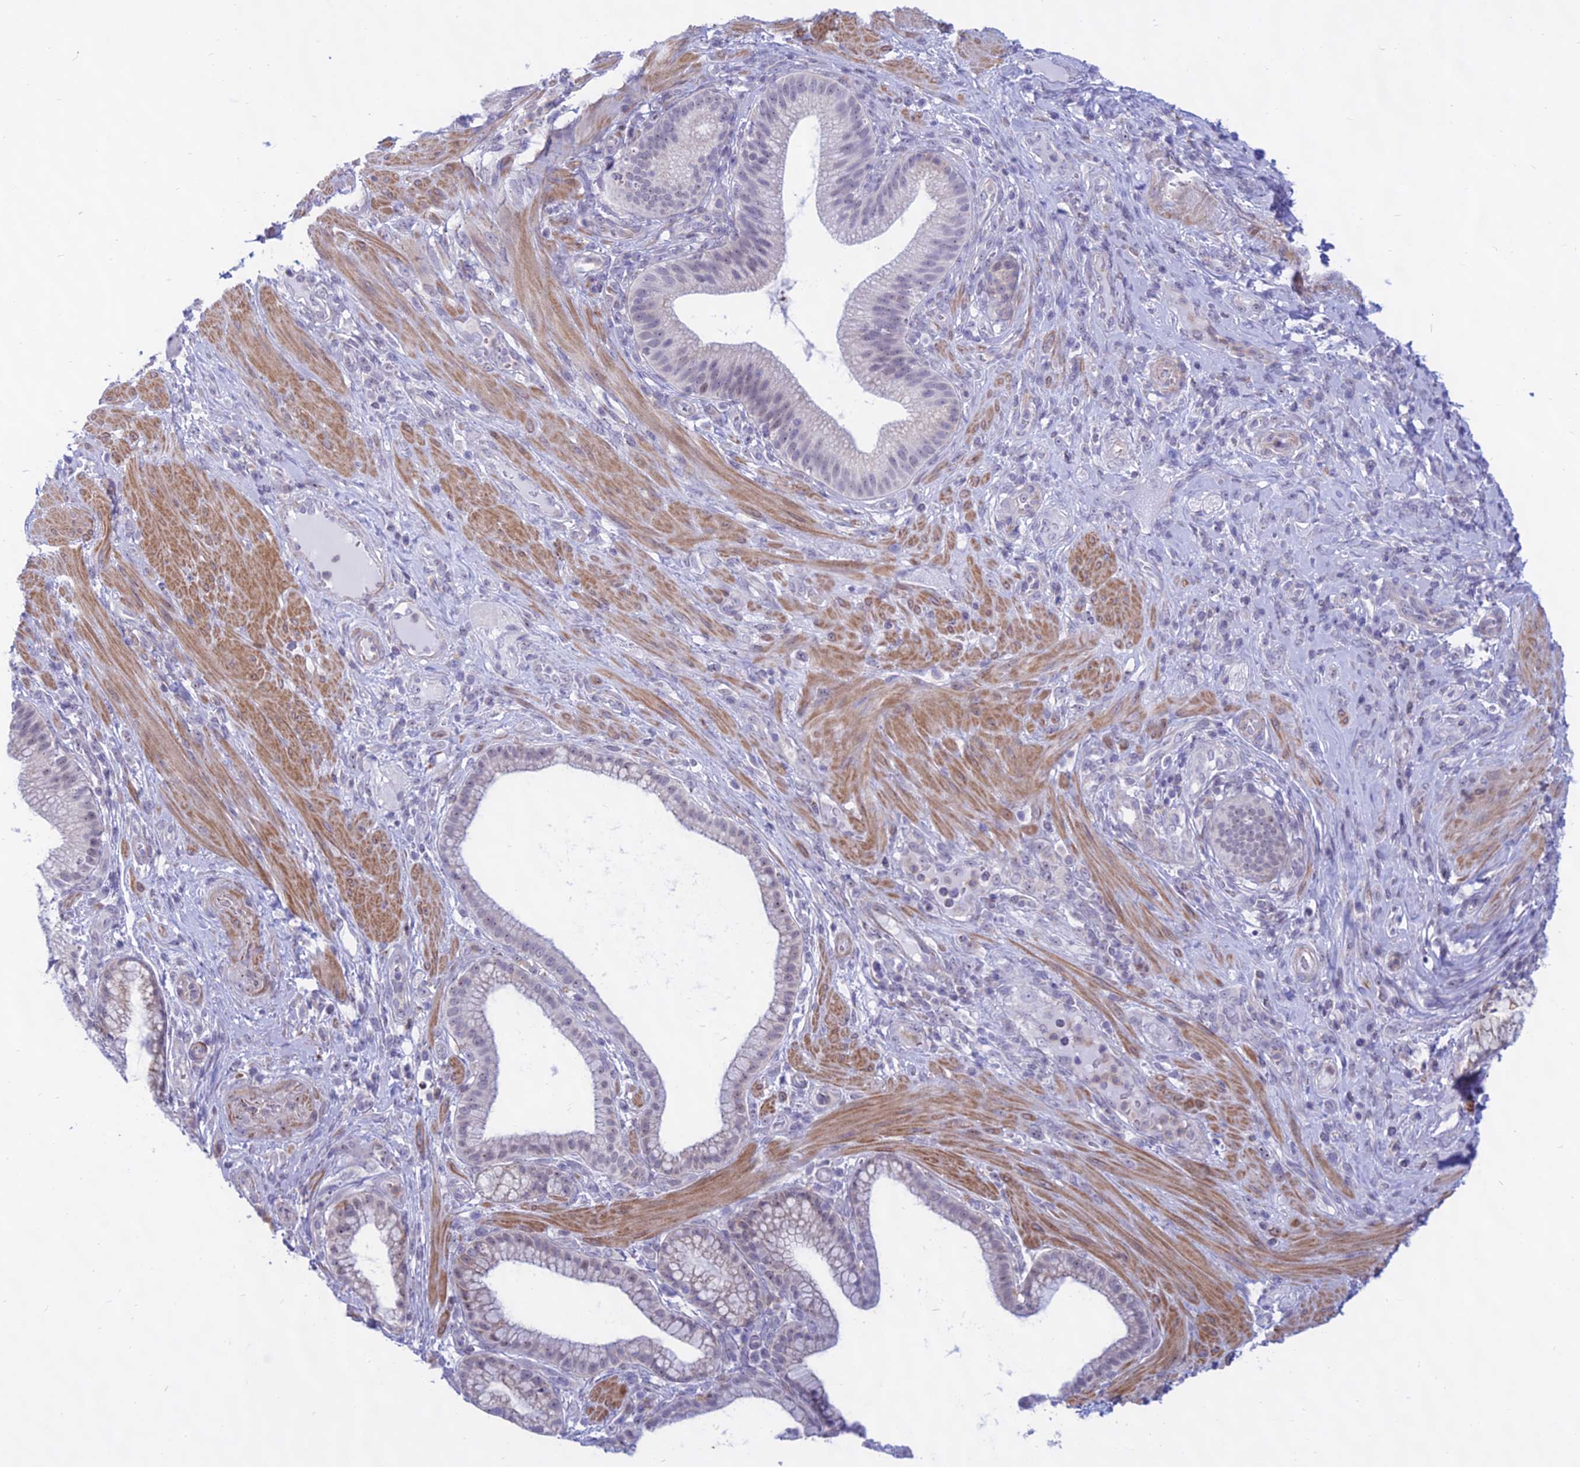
{"staining": {"intensity": "negative", "quantity": "none", "location": "none"}, "tissue": "pancreatic cancer", "cell_type": "Tumor cells", "image_type": "cancer", "snomed": [{"axis": "morphology", "description": "Adenocarcinoma, NOS"}, {"axis": "topography", "description": "Pancreas"}], "caption": "Immunohistochemistry of human pancreatic adenocarcinoma shows no staining in tumor cells.", "gene": "KRR1", "patient": {"sex": "male", "age": 72}}